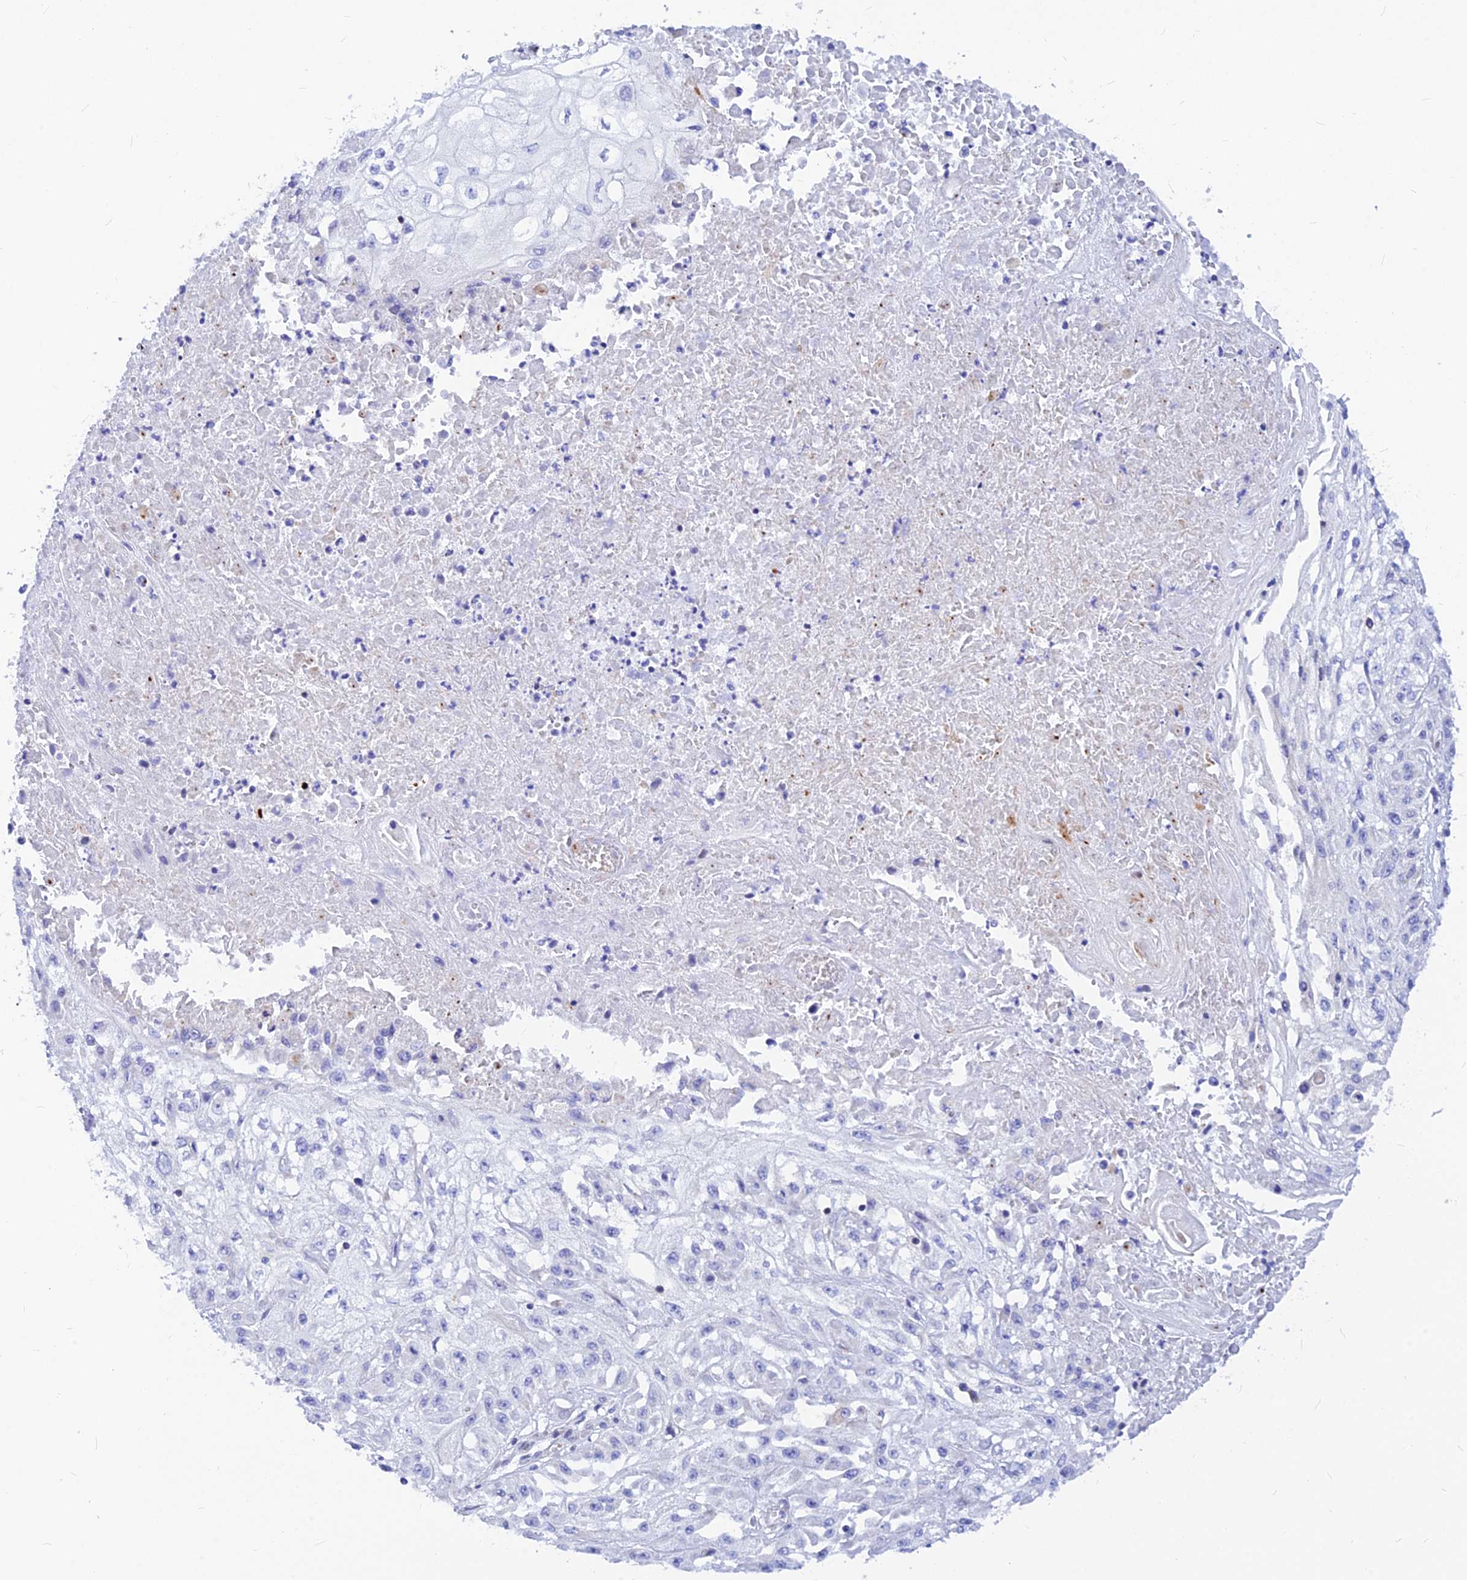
{"staining": {"intensity": "negative", "quantity": "none", "location": "none"}, "tissue": "skin cancer", "cell_type": "Tumor cells", "image_type": "cancer", "snomed": [{"axis": "morphology", "description": "Squamous cell carcinoma, NOS"}, {"axis": "morphology", "description": "Squamous cell carcinoma, metastatic, NOS"}, {"axis": "topography", "description": "Skin"}, {"axis": "topography", "description": "Lymph node"}], "caption": "Immunohistochemistry image of human skin metastatic squamous cell carcinoma stained for a protein (brown), which exhibits no staining in tumor cells. (Brightfield microscopy of DAB immunohistochemistry (IHC) at high magnification).", "gene": "CNOT6", "patient": {"sex": "male", "age": 75}}